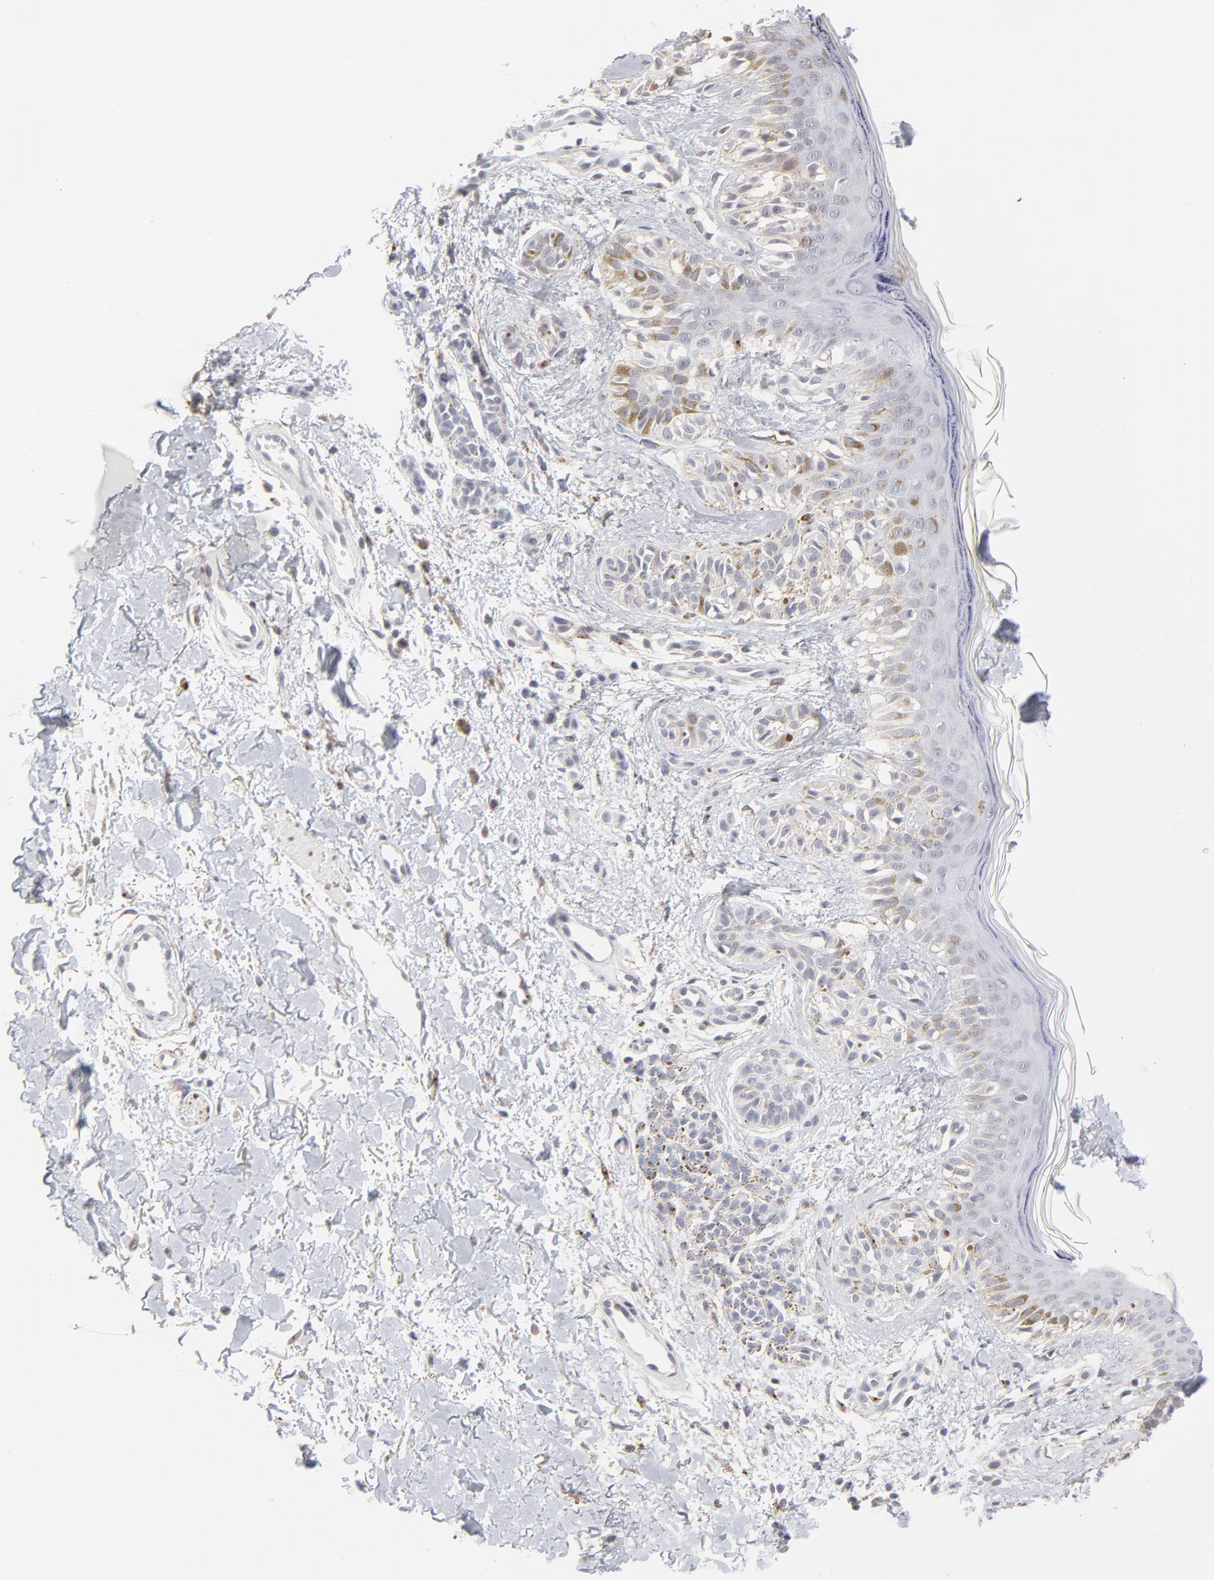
{"staining": {"intensity": "negative", "quantity": "none", "location": "none"}, "tissue": "melanoma", "cell_type": "Tumor cells", "image_type": "cancer", "snomed": [{"axis": "morphology", "description": "Normal tissue, NOS"}, {"axis": "morphology", "description": "Malignant melanoma, NOS"}, {"axis": "topography", "description": "Skin"}], "caption": "This is an immunohistochemistry photomicrograph of human malignant melanoma. There is no positivity in tumor cells.", "gene": "AURKA", "patient": {"sex": "male", "age": 83}}